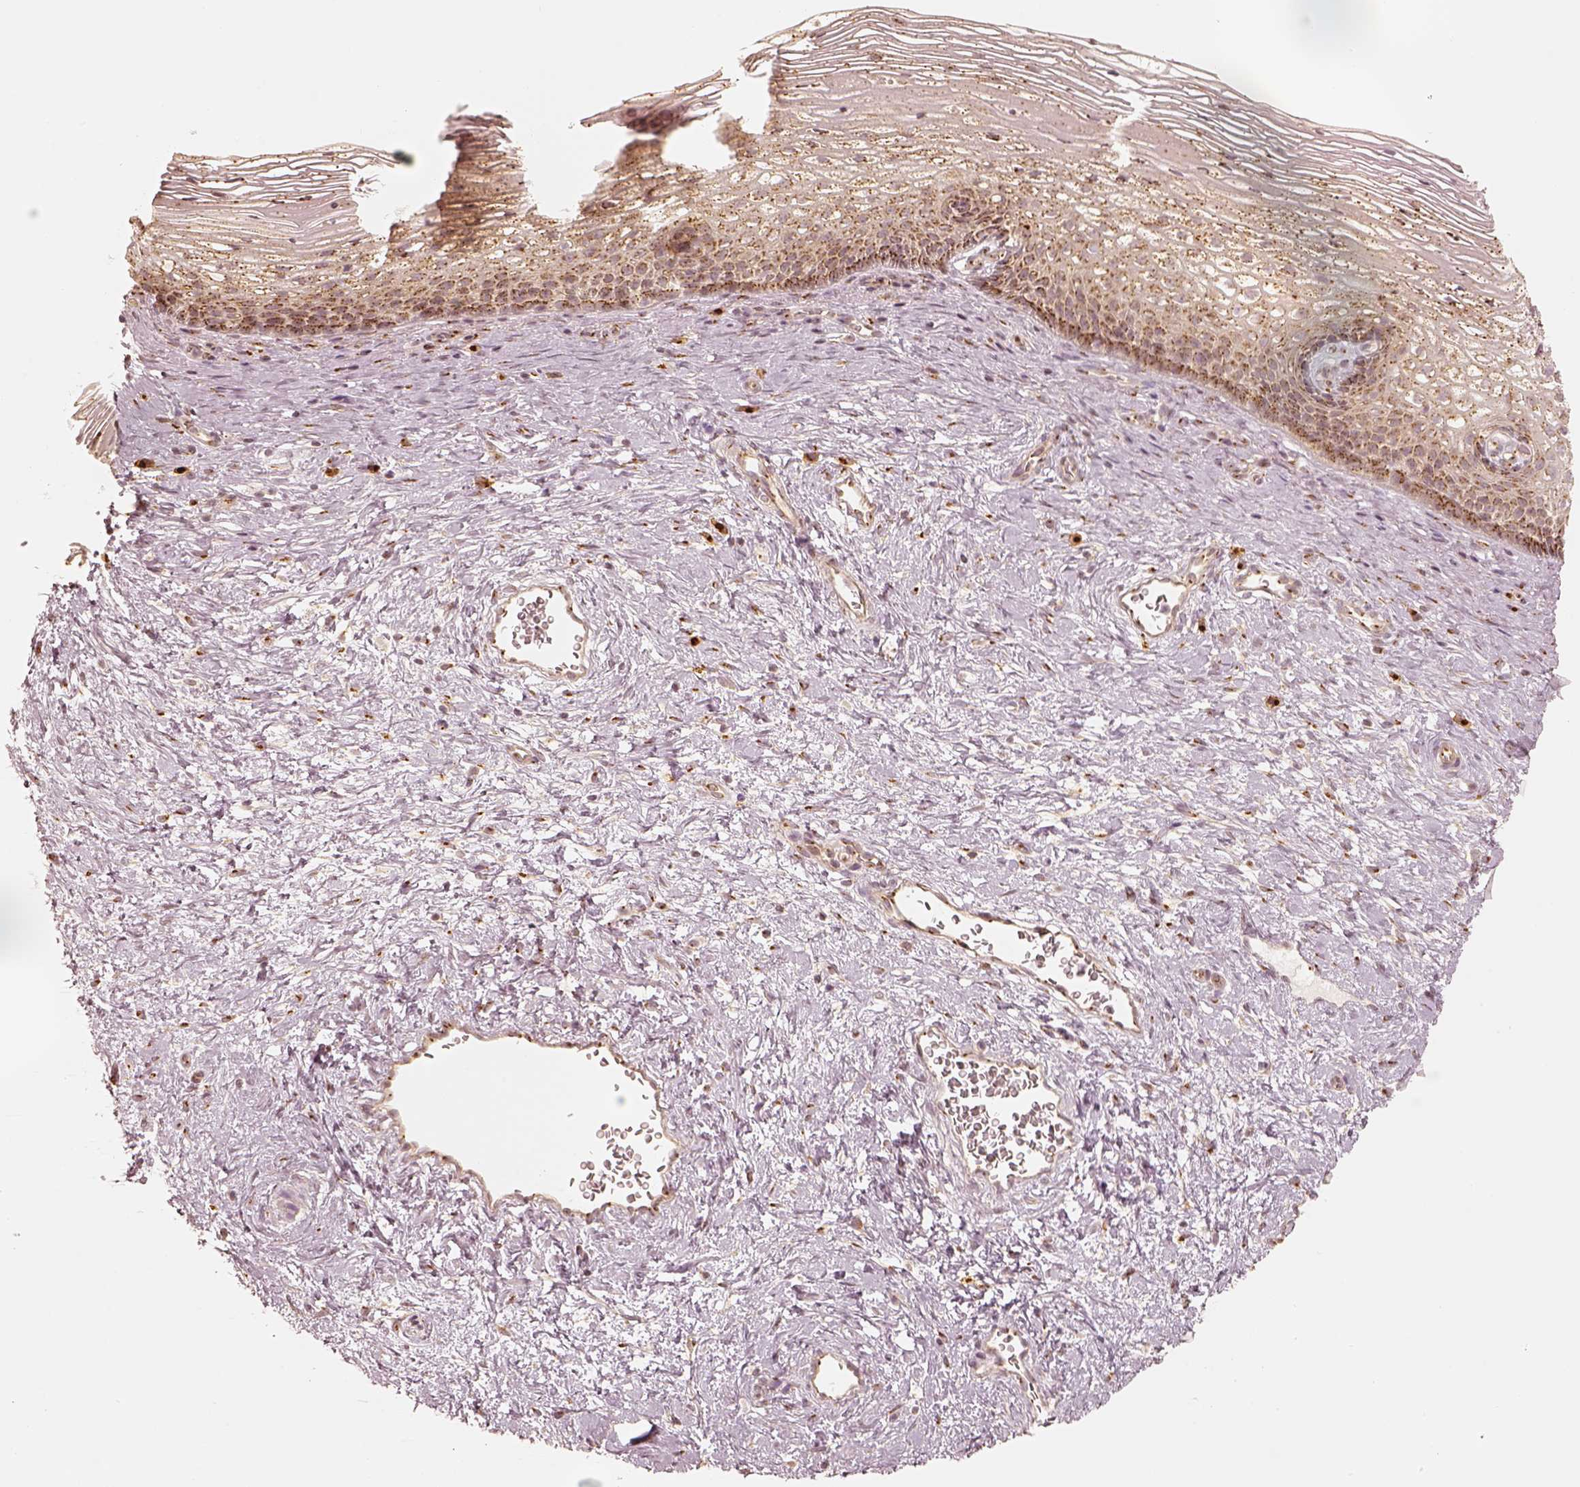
{"staining": {"intensity": "negative", "quantity": "none", "location": "none"}, "tissue": "cervix", "cell_type": "Glandular cells", "image_type": "normal", "snomed": [{"axis": "morphology", "description": "Normal tissue, NOS"}, {"axis": "topography", "description": "Cervix"}], "caption": "Cervix stained for a protein using immunohistochemistry reveals no positivity glandular cells.", "gene": "GORASP2", "patient": {"sex": "female", "age": 34}}